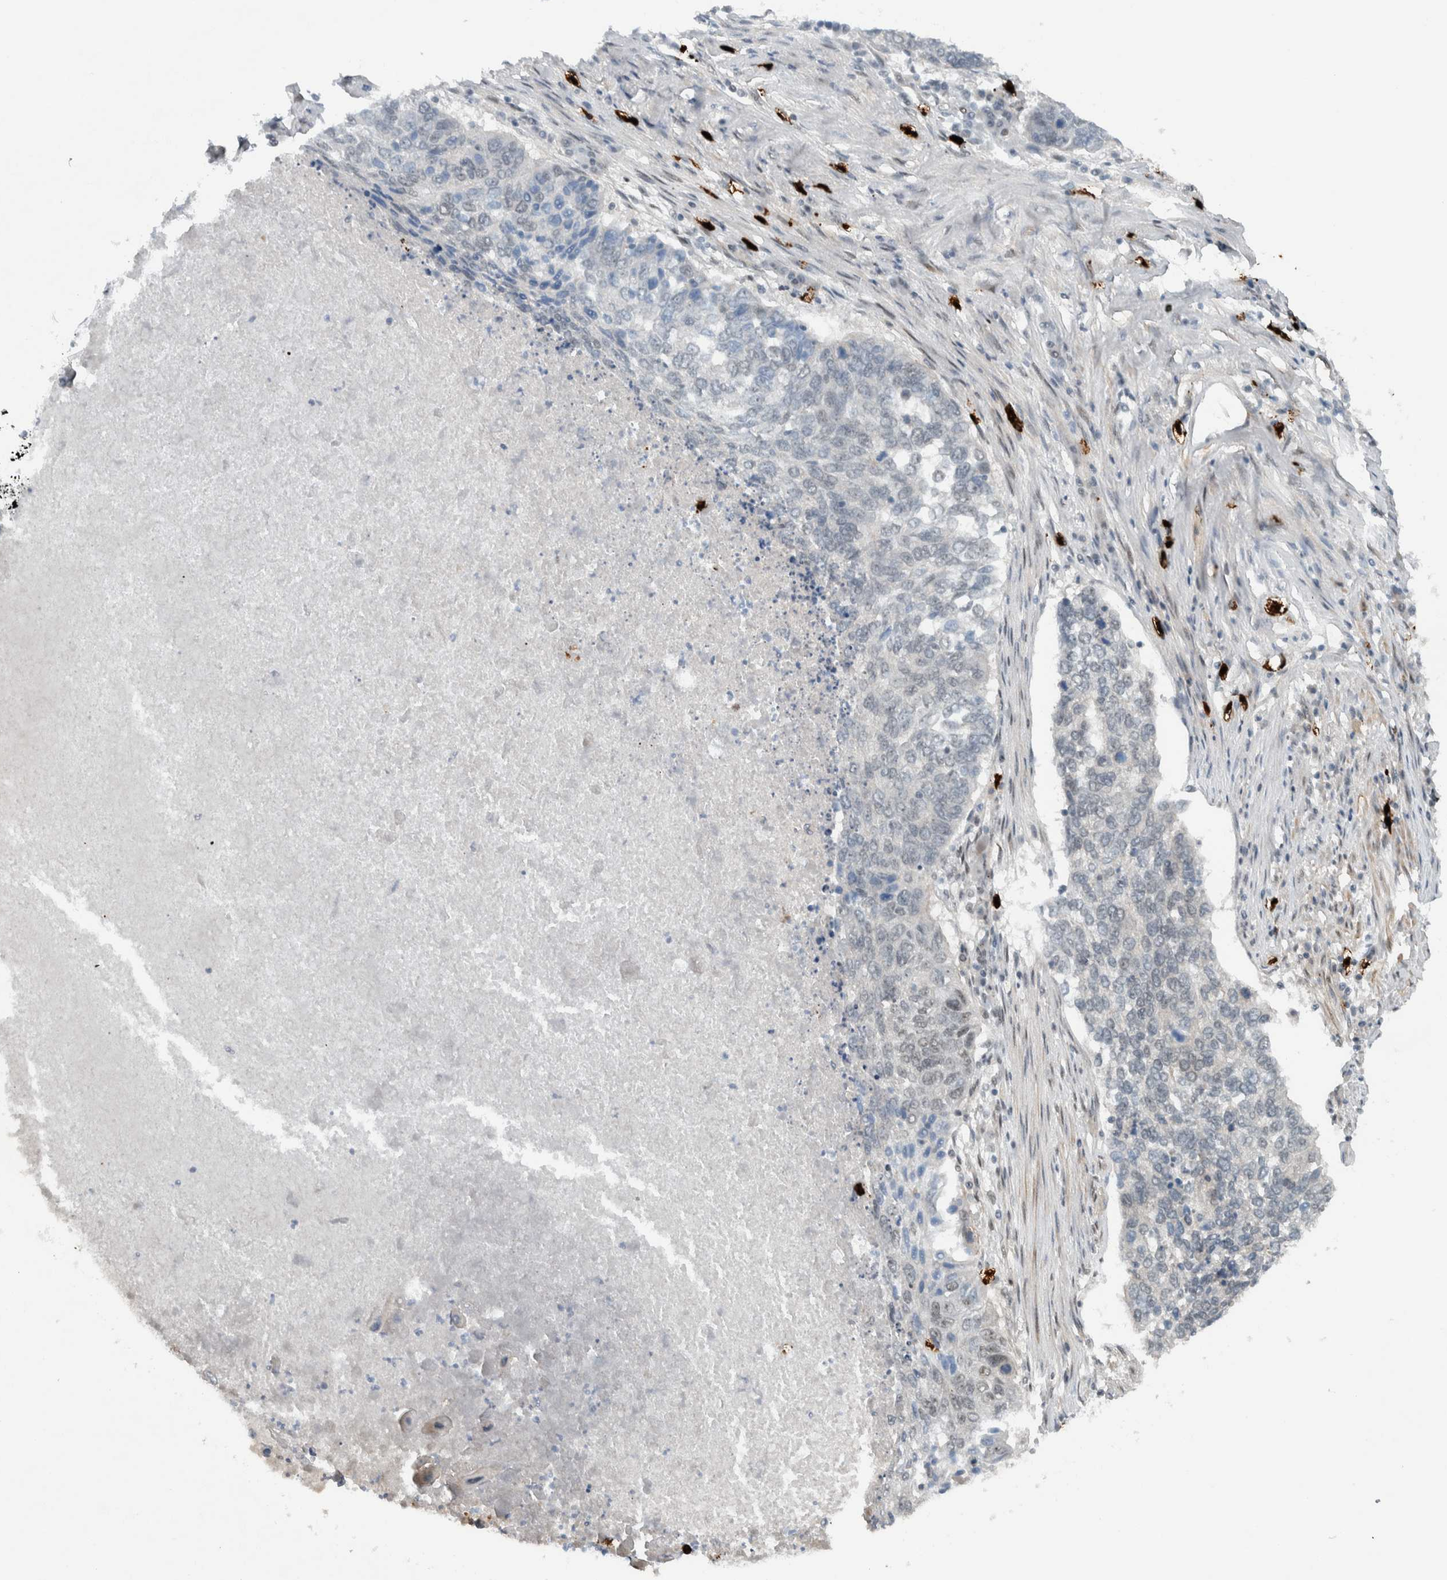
{"staining": {"intensity": "negative", "quantity": "none", "location": "none"}, "tissue": "lung cancer", "cell_type": "Tumor cells", "image_type": "cancer", "snomed": [{"axis": "morphology", "description": "Squamous cell carcinoma, NOS"}, {"axis": "topography", "description": "Lung"}], "caption": "This is an IHC micrograph of human lung squamous cell carcinoma. There is no positivity in tumor cells.", "gene": "ZFP91", "patient": {"sex": "female", "age": 63}}